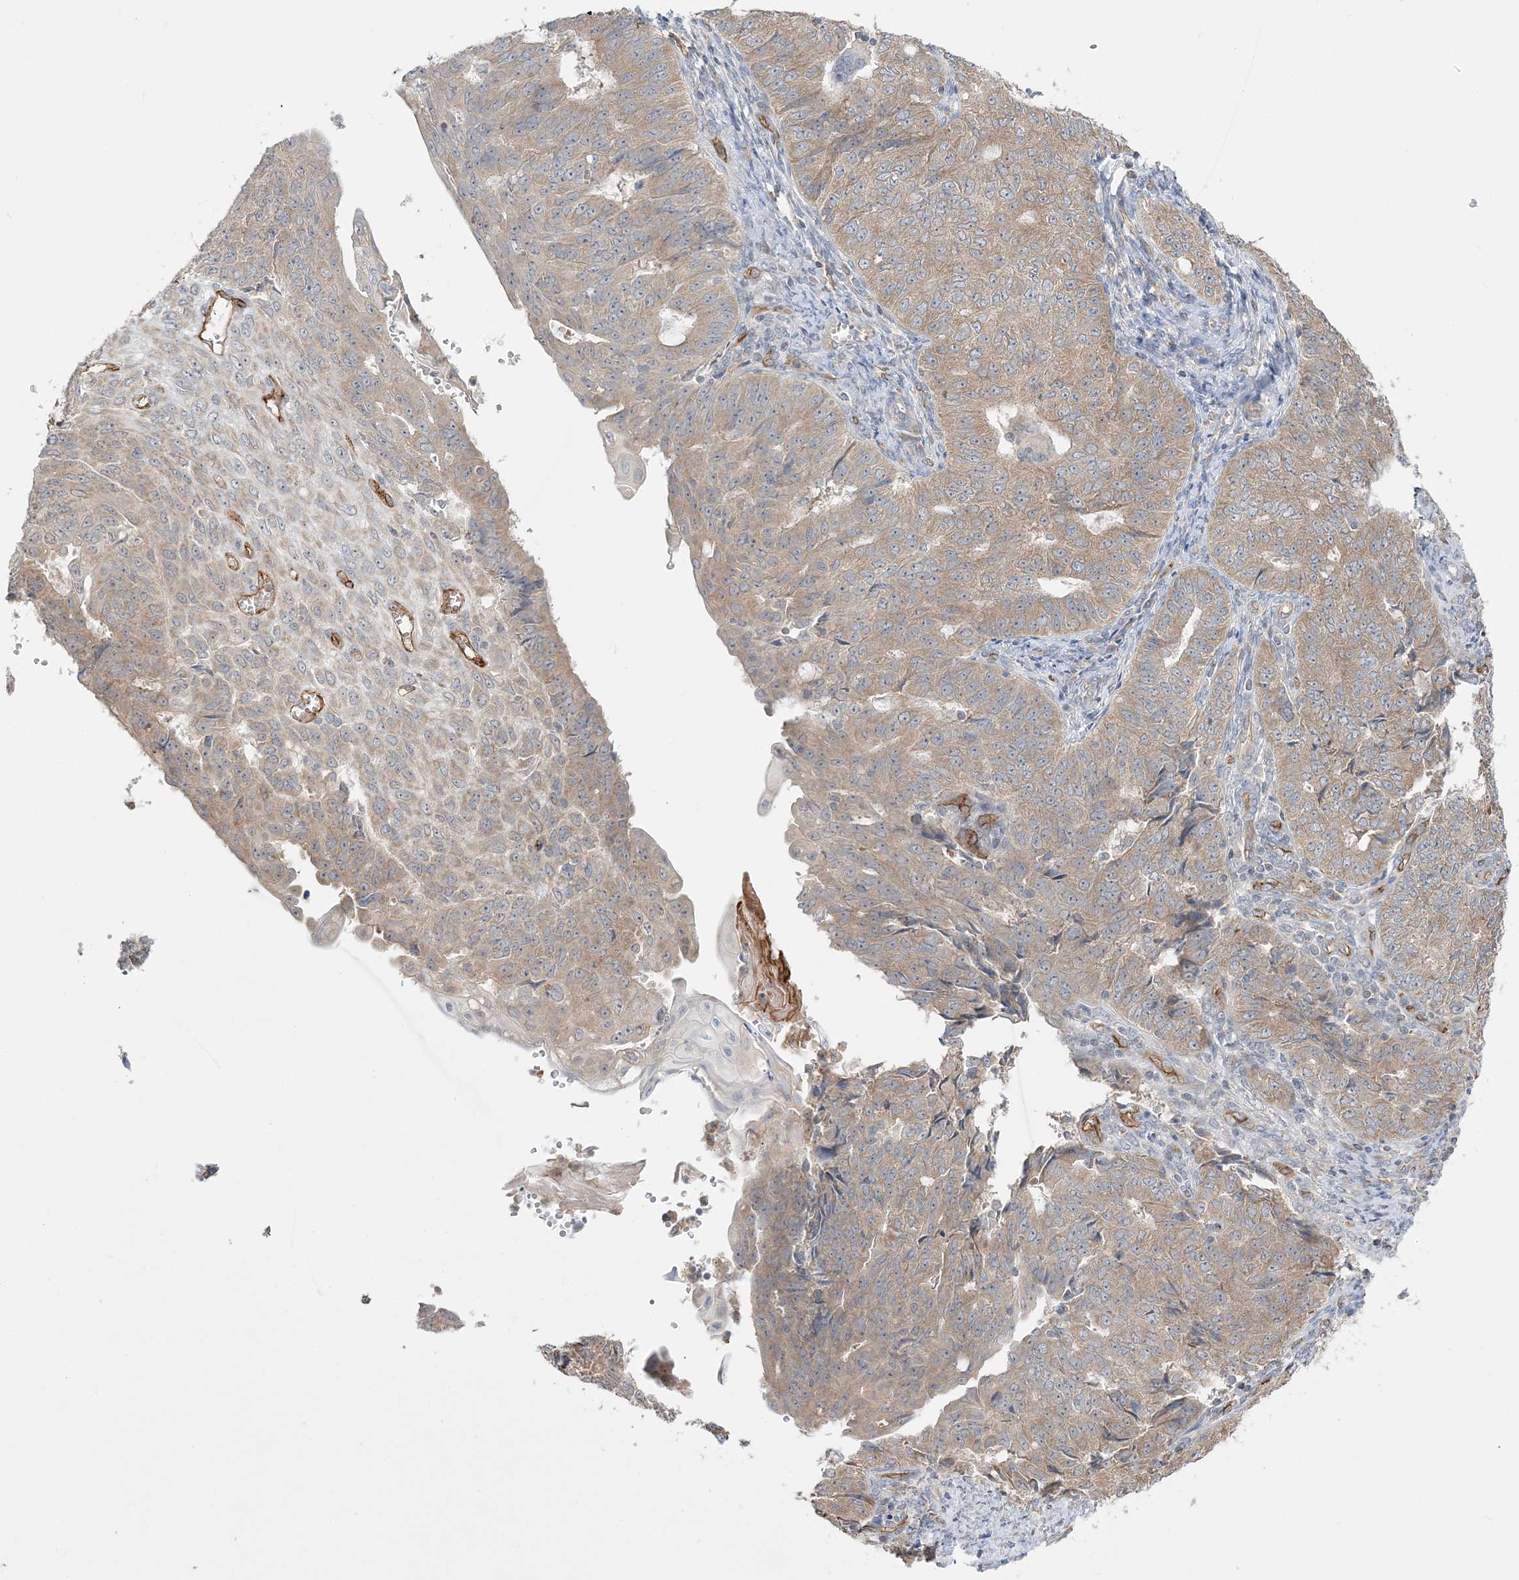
{"staining": {"intensity": "moderate", "quantity": ">75%", "location": "cytoplasmic/membranous"}, "tissue": "endometrial cancer", "cell_type": "Tumor cells", "image_type": "cancer", "snomed": [{"axis": "morphology", "description": "Adenocarcinoma, NOS"}, {"axis": "topography", "description": "Endometrium"}], "caption": "Human endometrial cancer (adenocarcinoma) stained for a protein (brown) reveals moderate cytoplasmic/membranous positive positivity in approximately >75% of tumor cells.", "gene": "FARSB", "patient": {"sex": "female", "age": 32}}